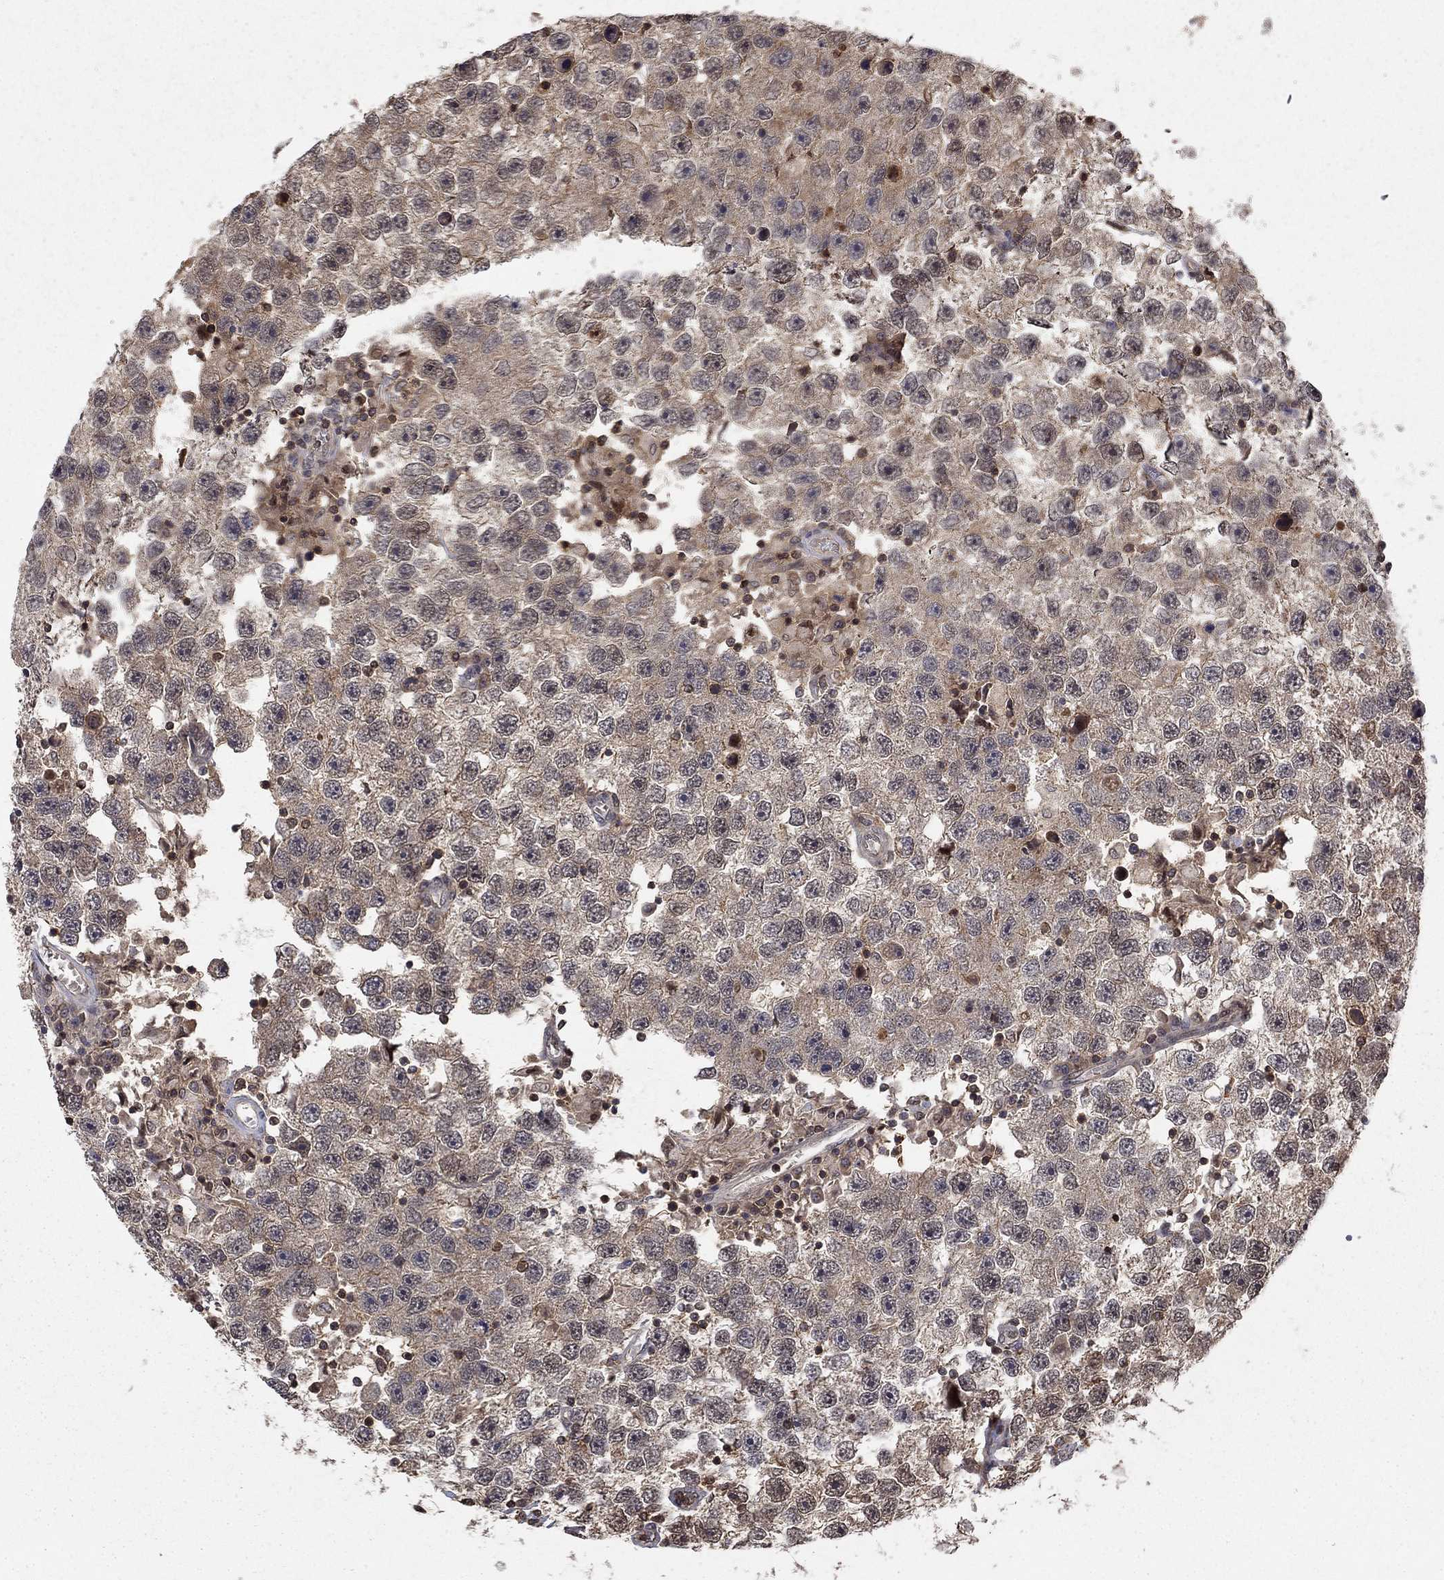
{"staining": {"intensity": "weak", "quantity": ">75%", "location": "cytoplasmic/membranous"}, "tissue": "testis cancer", "cell_type": "Tumor cells", "image_type": "cancer", "snomed": [{"axis": "morphology", "description": "Seminoma, NOS"}, {"axis": "topography", "description": "Testis"}], "caption": "Immunohistochemistry (IHC) (DAB (3,3'-diaminobenzidine)) staining of human testis cancer demonstrates weak cytoplasmic/membranous protein staining in approximately >75% of tumor cells.", "gene": "CCDC66", "patient": {"sex": "male", "age": 26}}